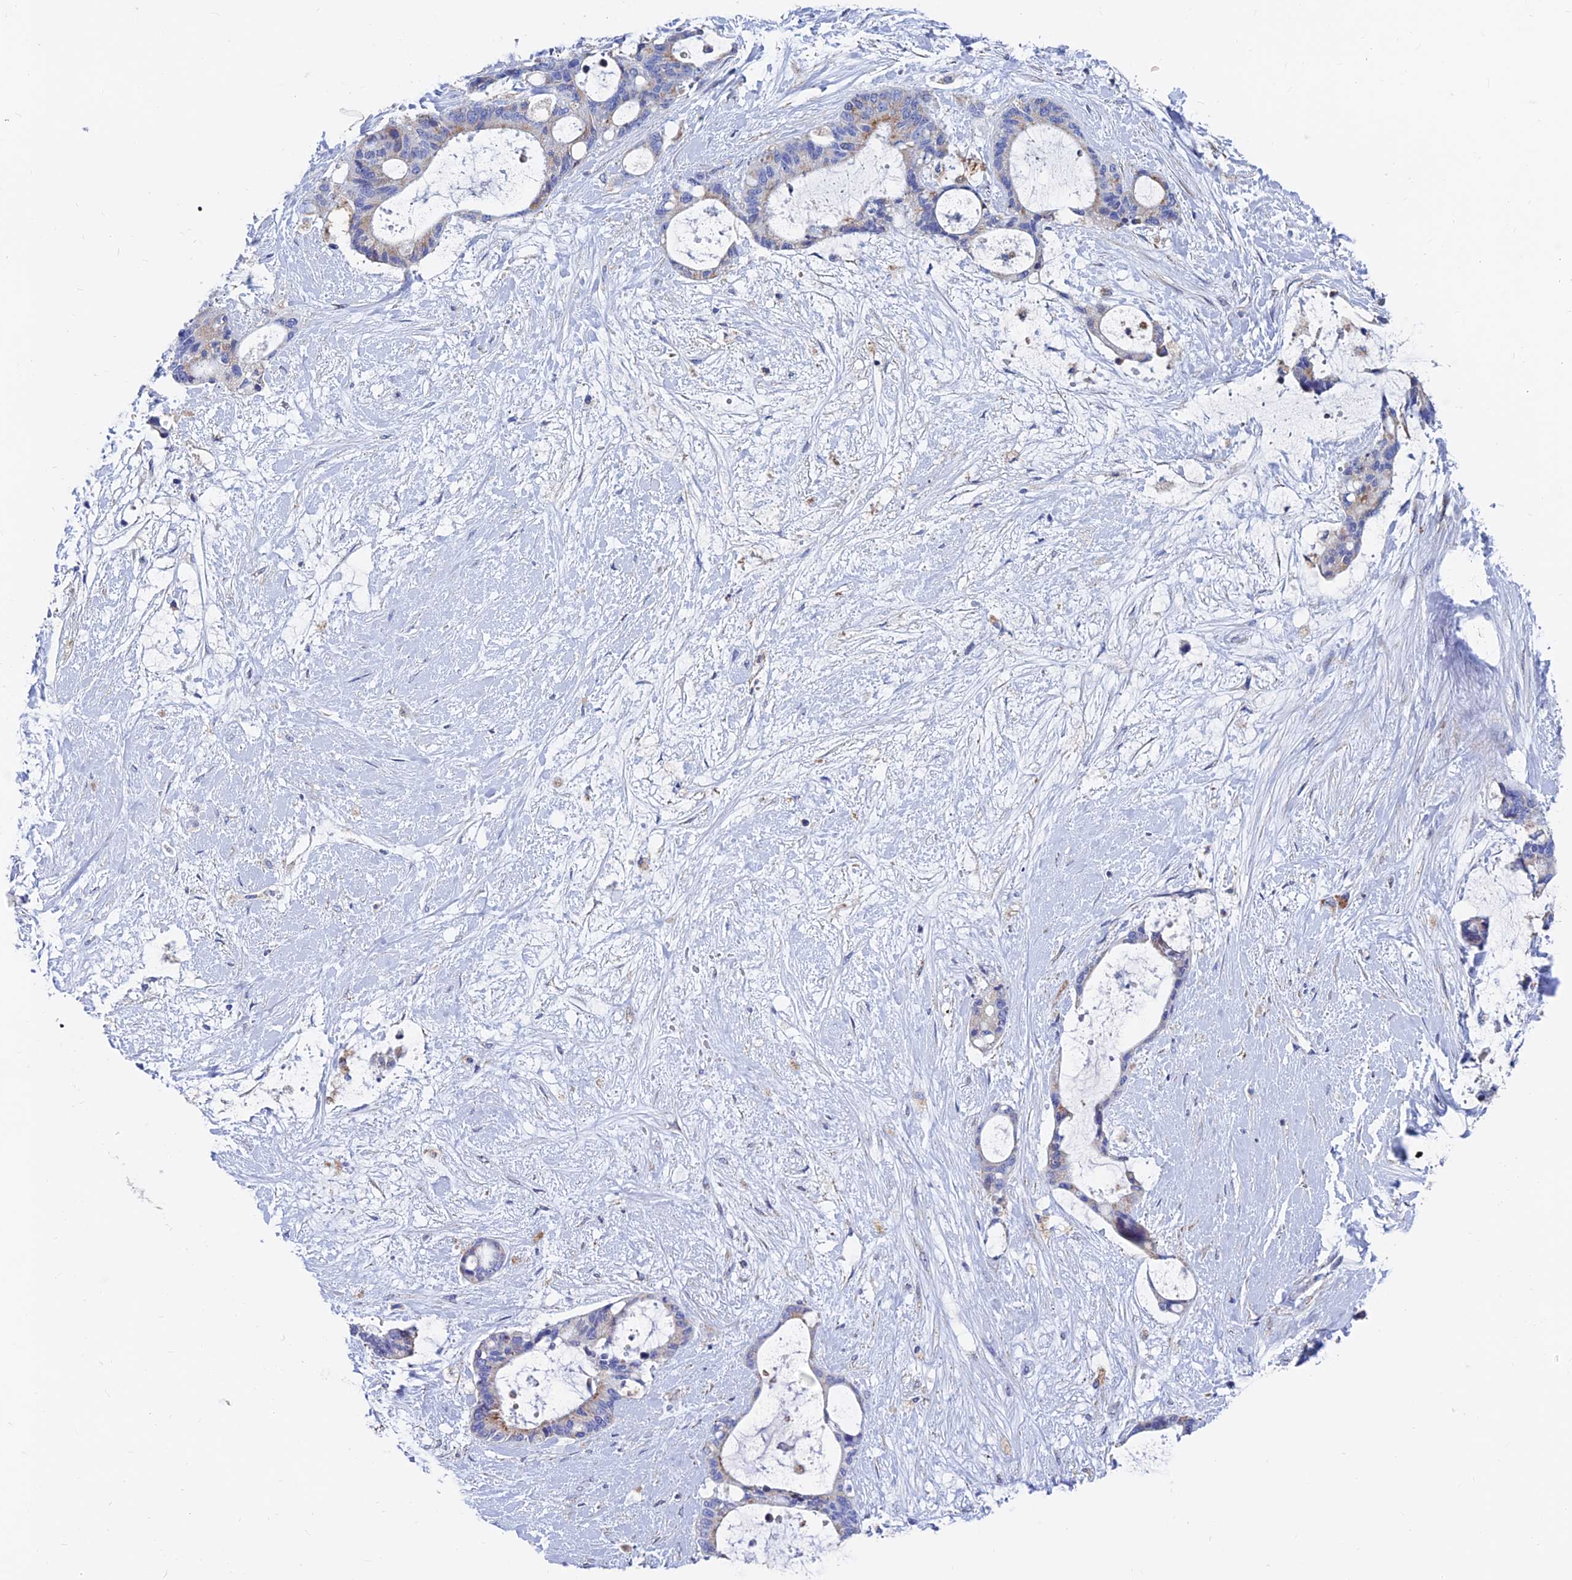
{"staining": {"intensity": "moderate", "quantity": "<25%", "location": "cytoplasmic/membranous"}, "tissue": "liver cancer", "cell_type": "Tumor cells", "image_type": "cancer", "snomed": [{"axis": "morphology", "description": "Normal tissue, NOS"}, {"axis": "morphology", "description": "Cholangiocarcinoma"}, {"axis": "topography", "description": "Liver"}, {"axis": "topography", "description": "Peripheral nerve tissue"}], "caption": "Human cholangiocarcinoma (liver) stained for a protein (brown) shows moderate cytoplasmic/membranous positive positivity in about <25% of tumor cells.", "gene": "SPNS1", "patient": {"sex": "female", "age": 73}}